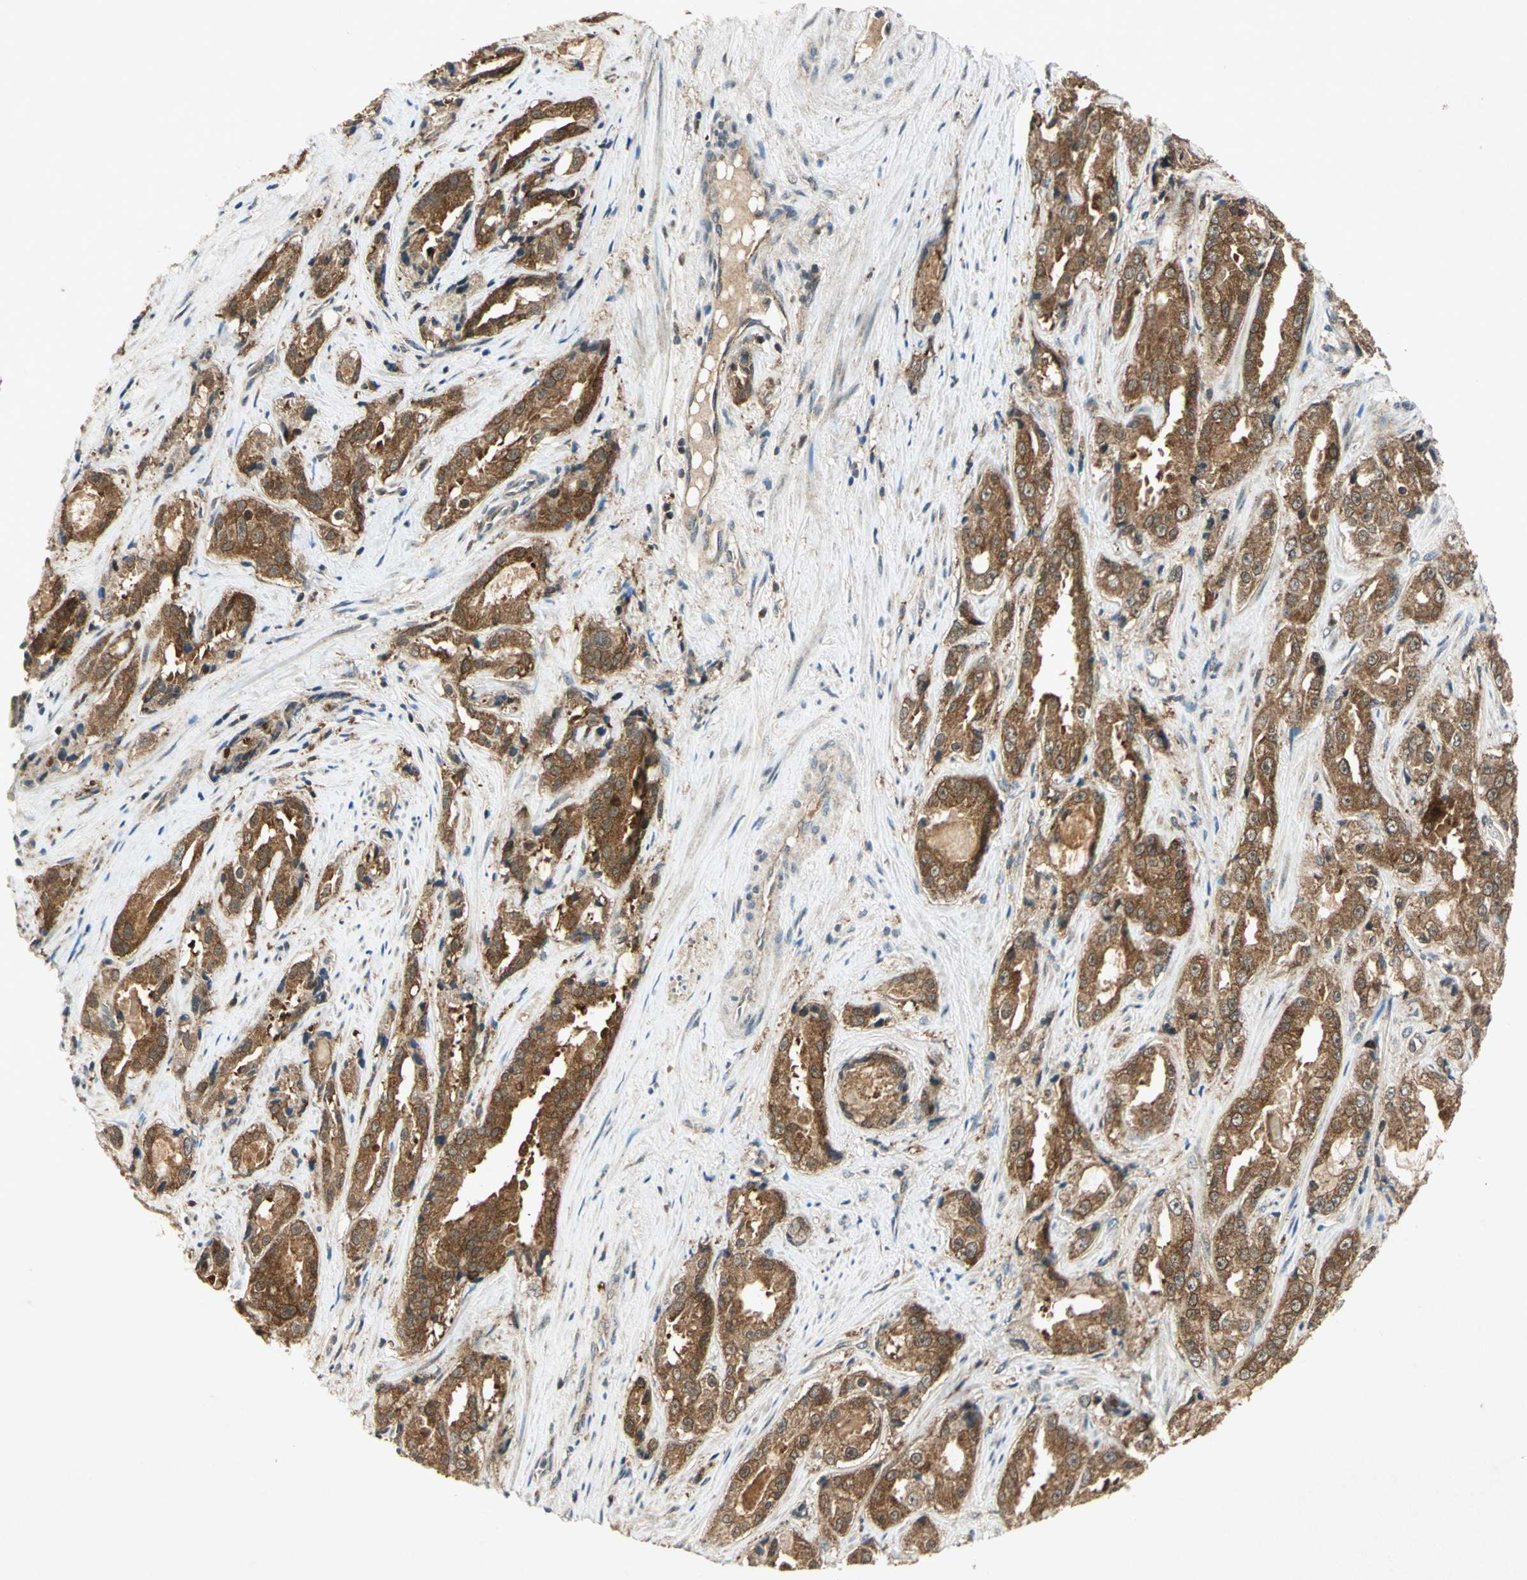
{"staining": {"intensity": "moderate", "quantity": ">75%", "location": "cytoplasmic/membranous"}, "tissue": "prostate cancer", "cell_type": "Tumor cells", "image_type": "cancer", "snomed": [{"axis": "morphology", "description": "Adenocarcinoma, High grade"}, {"axis": "topography", "description": "Prostate"}], "caption": "Brown immunohistochemical staining in human prostate cancer demonstrates moderate cytoplasmic/membranous expression in approximately >75% of tumor cells. (DAB (3,3'-diaminobenzidine) = brown stain, brightfield microscopy at high magnification).", "gene": "AHSA1", "patient": {"sex": "male", "age": 73}}